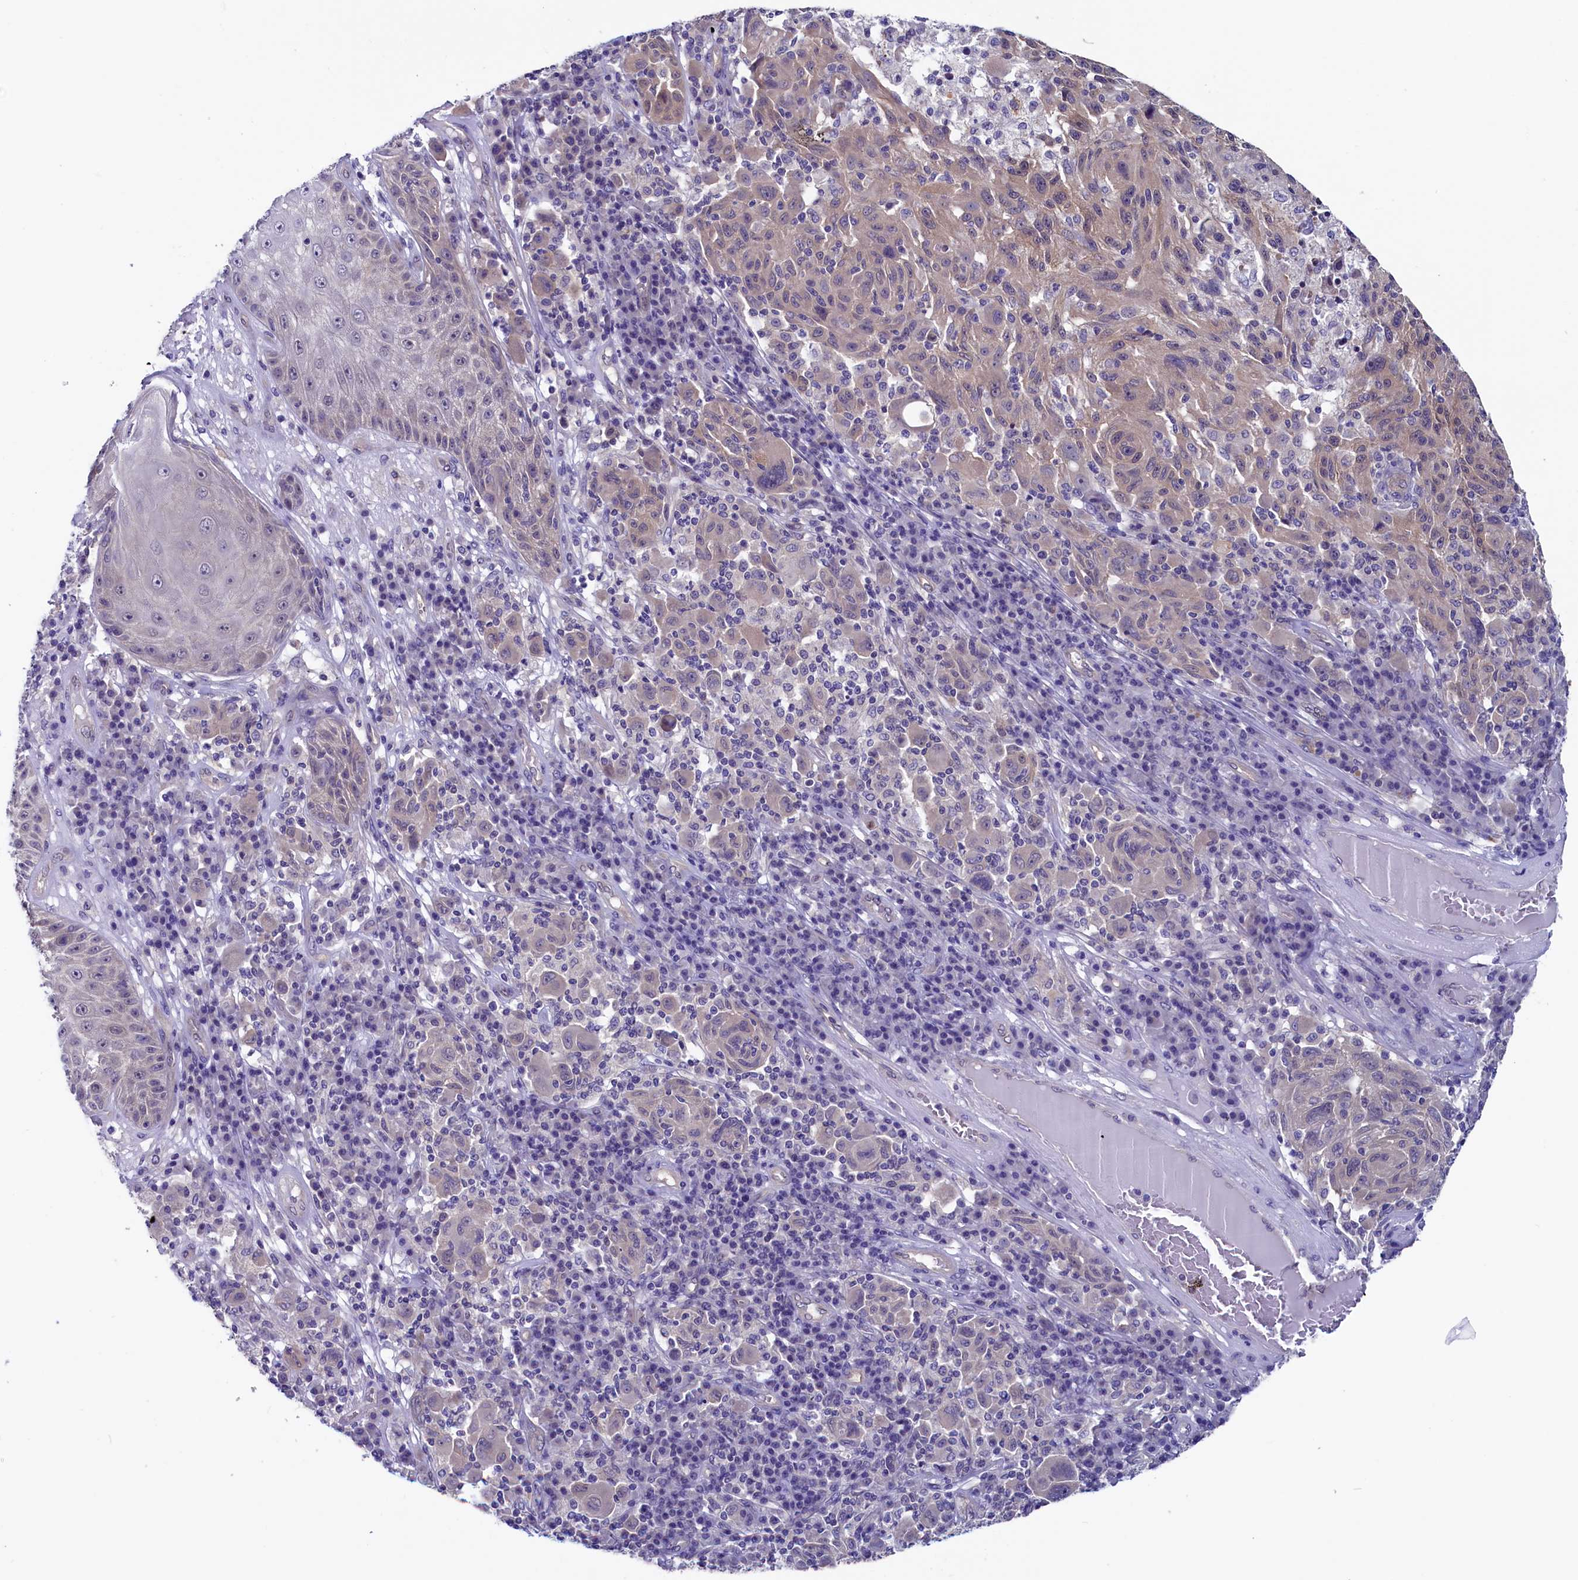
{"staining": {"intensity": "weak", "quantity": "<25%", "location": "cytoplasmic/membranous"}, "tissue": "melanoma", "cell_type": "Tumor cells", "image_type": "cancer", "snomed": [{"axis": "morphology", "description": "Malignant melanoma, NOS"}, {"axis": "topography", "description": "Skin"}], "caption": "Photomicrograph shows no protein staining in tumor cells of malignant melanoma tissue.", "gene": "CIAPIN1", "patient": {"sex": "male", "age": 53}}